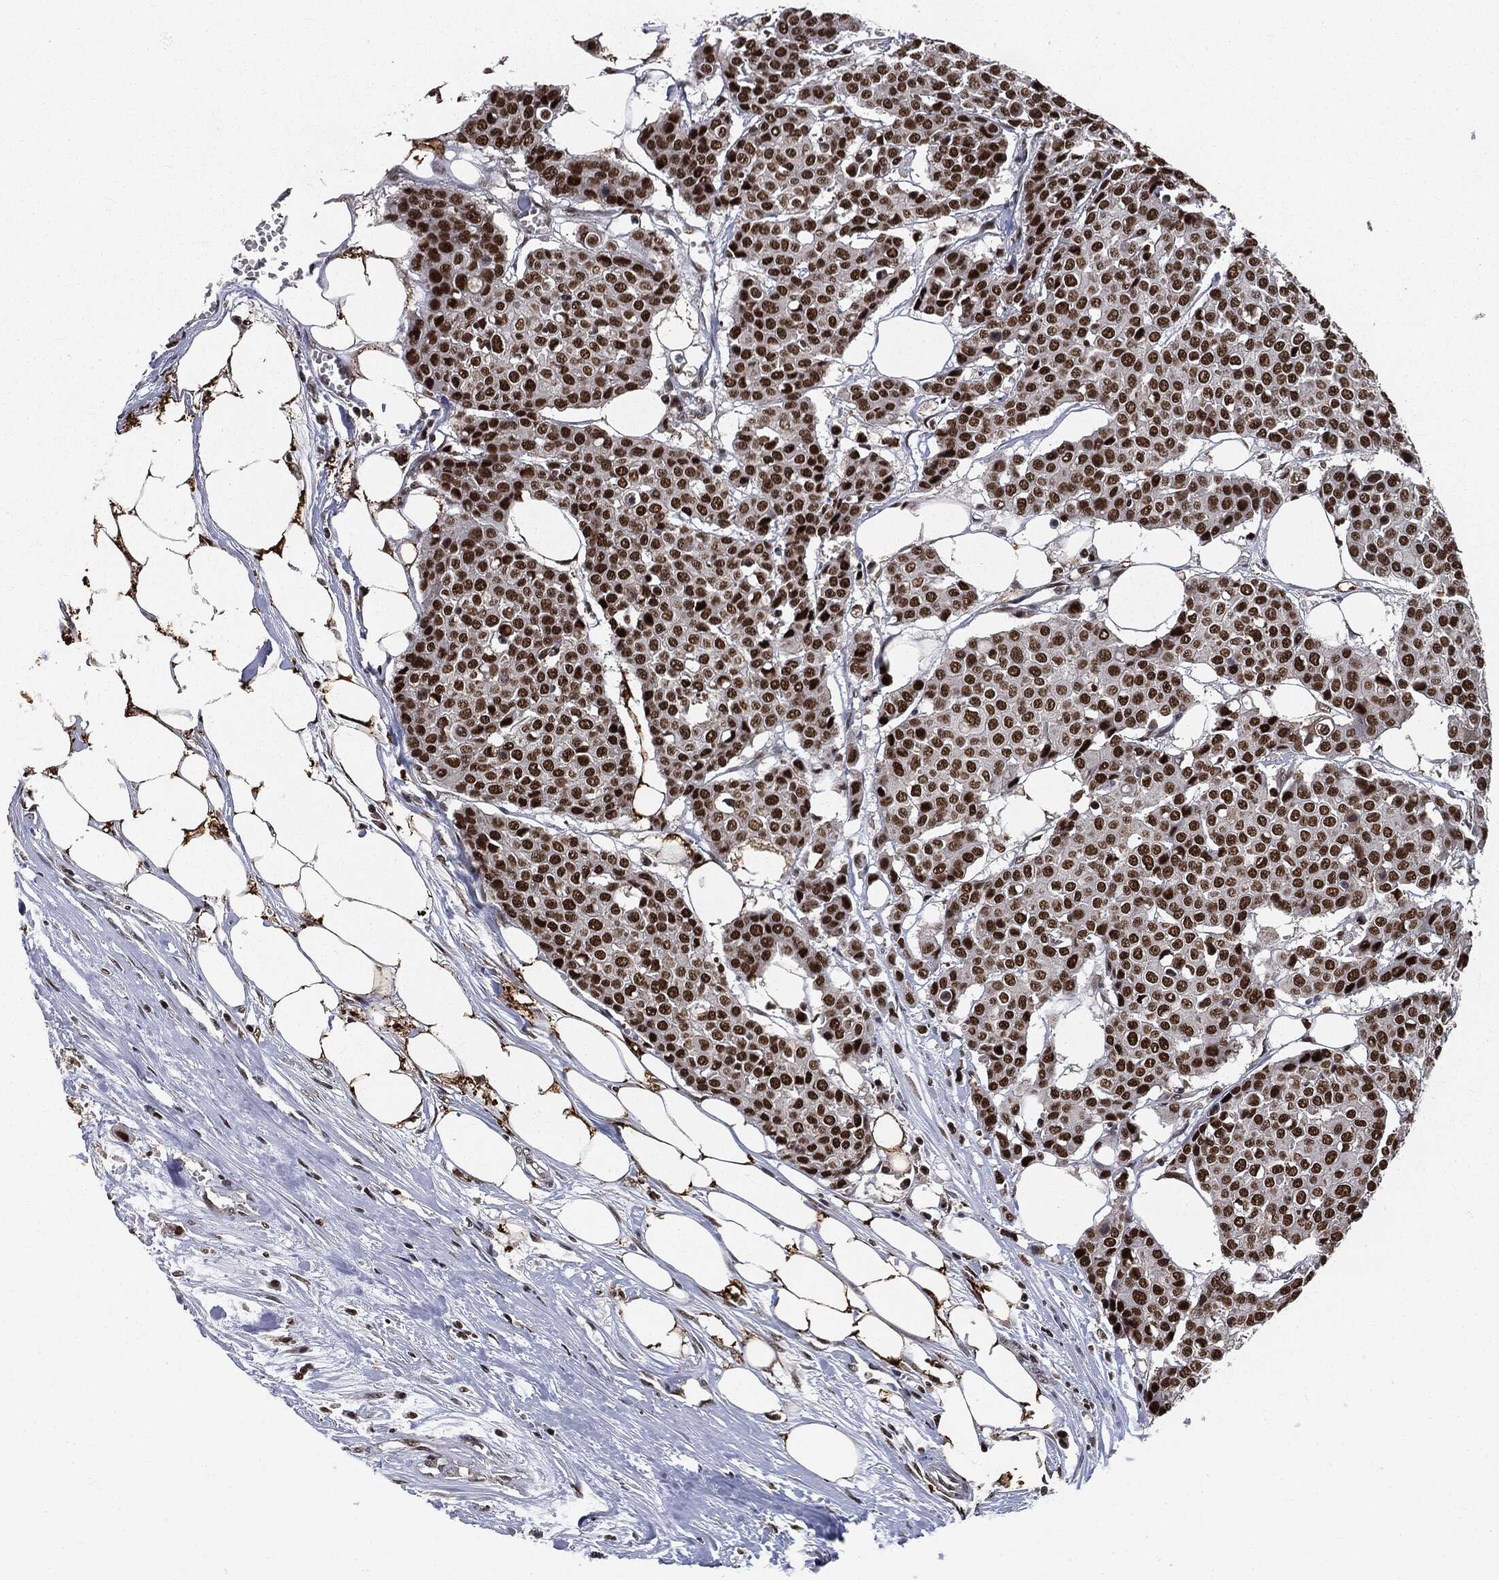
{"staining": {"intensity": "strong", "quantity": ">75%", "location": "nuclear"}, "tissue": "carcinoid", "cell_type": "Tumor cells", "image_type": "cancer", "snomed": [{"axis": "morphology", "description": "Carcinoid, malignant, NOS"}, {"axis": "topography", "description": "Colon"}], "caption": "Immunohistochemistry (IHC) image of neoplastic tissue: human carcinoid stained using IHC reveals high levels of strong protein expression localized specifically in the nuclear of tumor cells, appearing as a nuclear brown color.", "gene": "DPH2", "patient": {"sex": "male", "age": 81}}